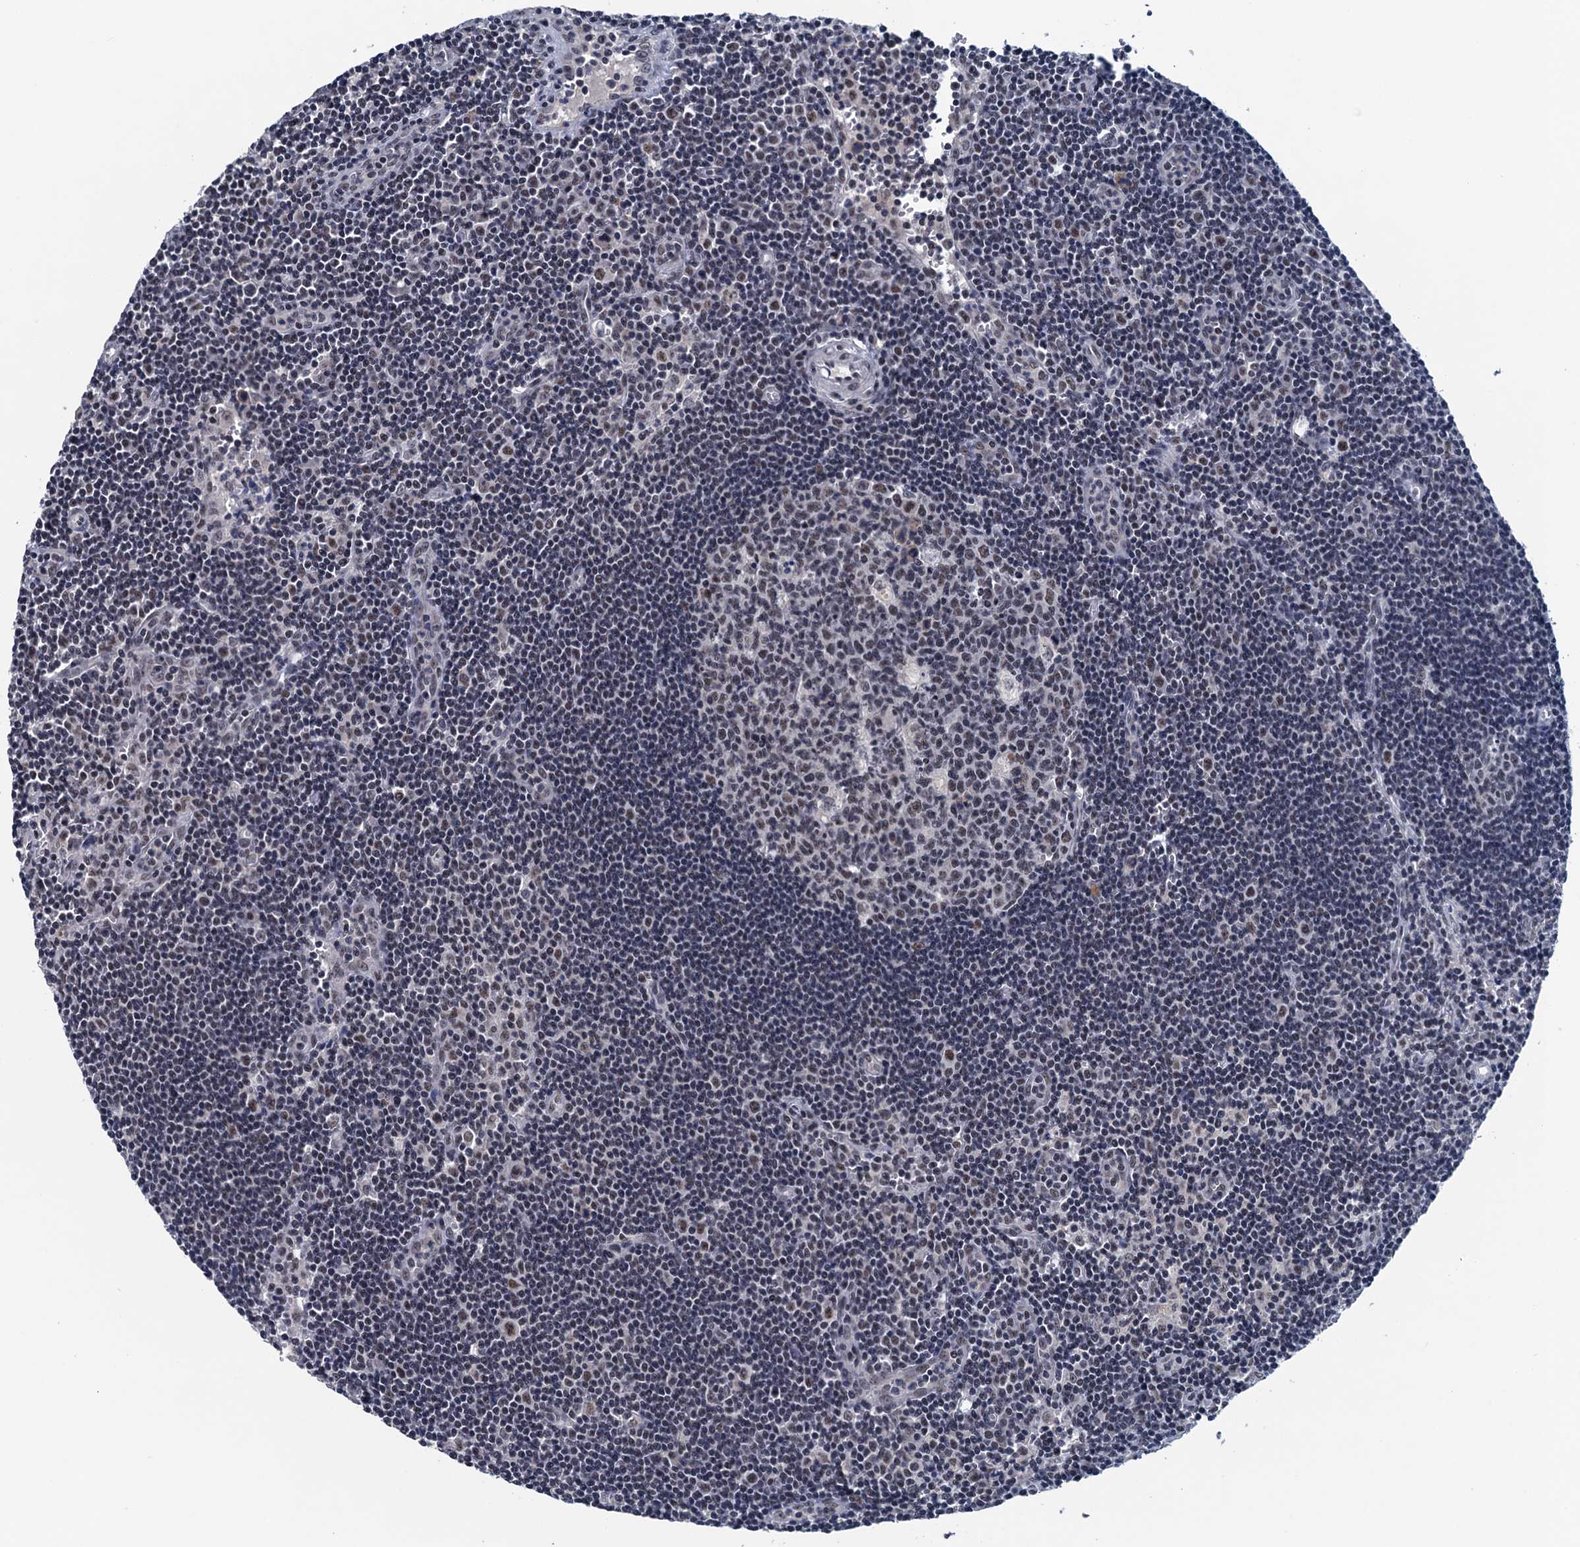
{"staining": {"intensity": "weak", "quantity": "25%-75%", "location": "nuclear"}, "tissue": "lymph node", "cell_type": "Germinal center cells", "image_type": "normal", "snomed": [{"axis": "morphology", "description": "Normal tissue, NOS"}, {"axis": "topography", "description": "Lymph node"}], "caption": "Protein staining displays weak nuclear positivity in approximately 25%-75% of germinal center cells in normal lymph node.", "gene": "FNBP4", "patient": {"sex": "female", "age": 32}}